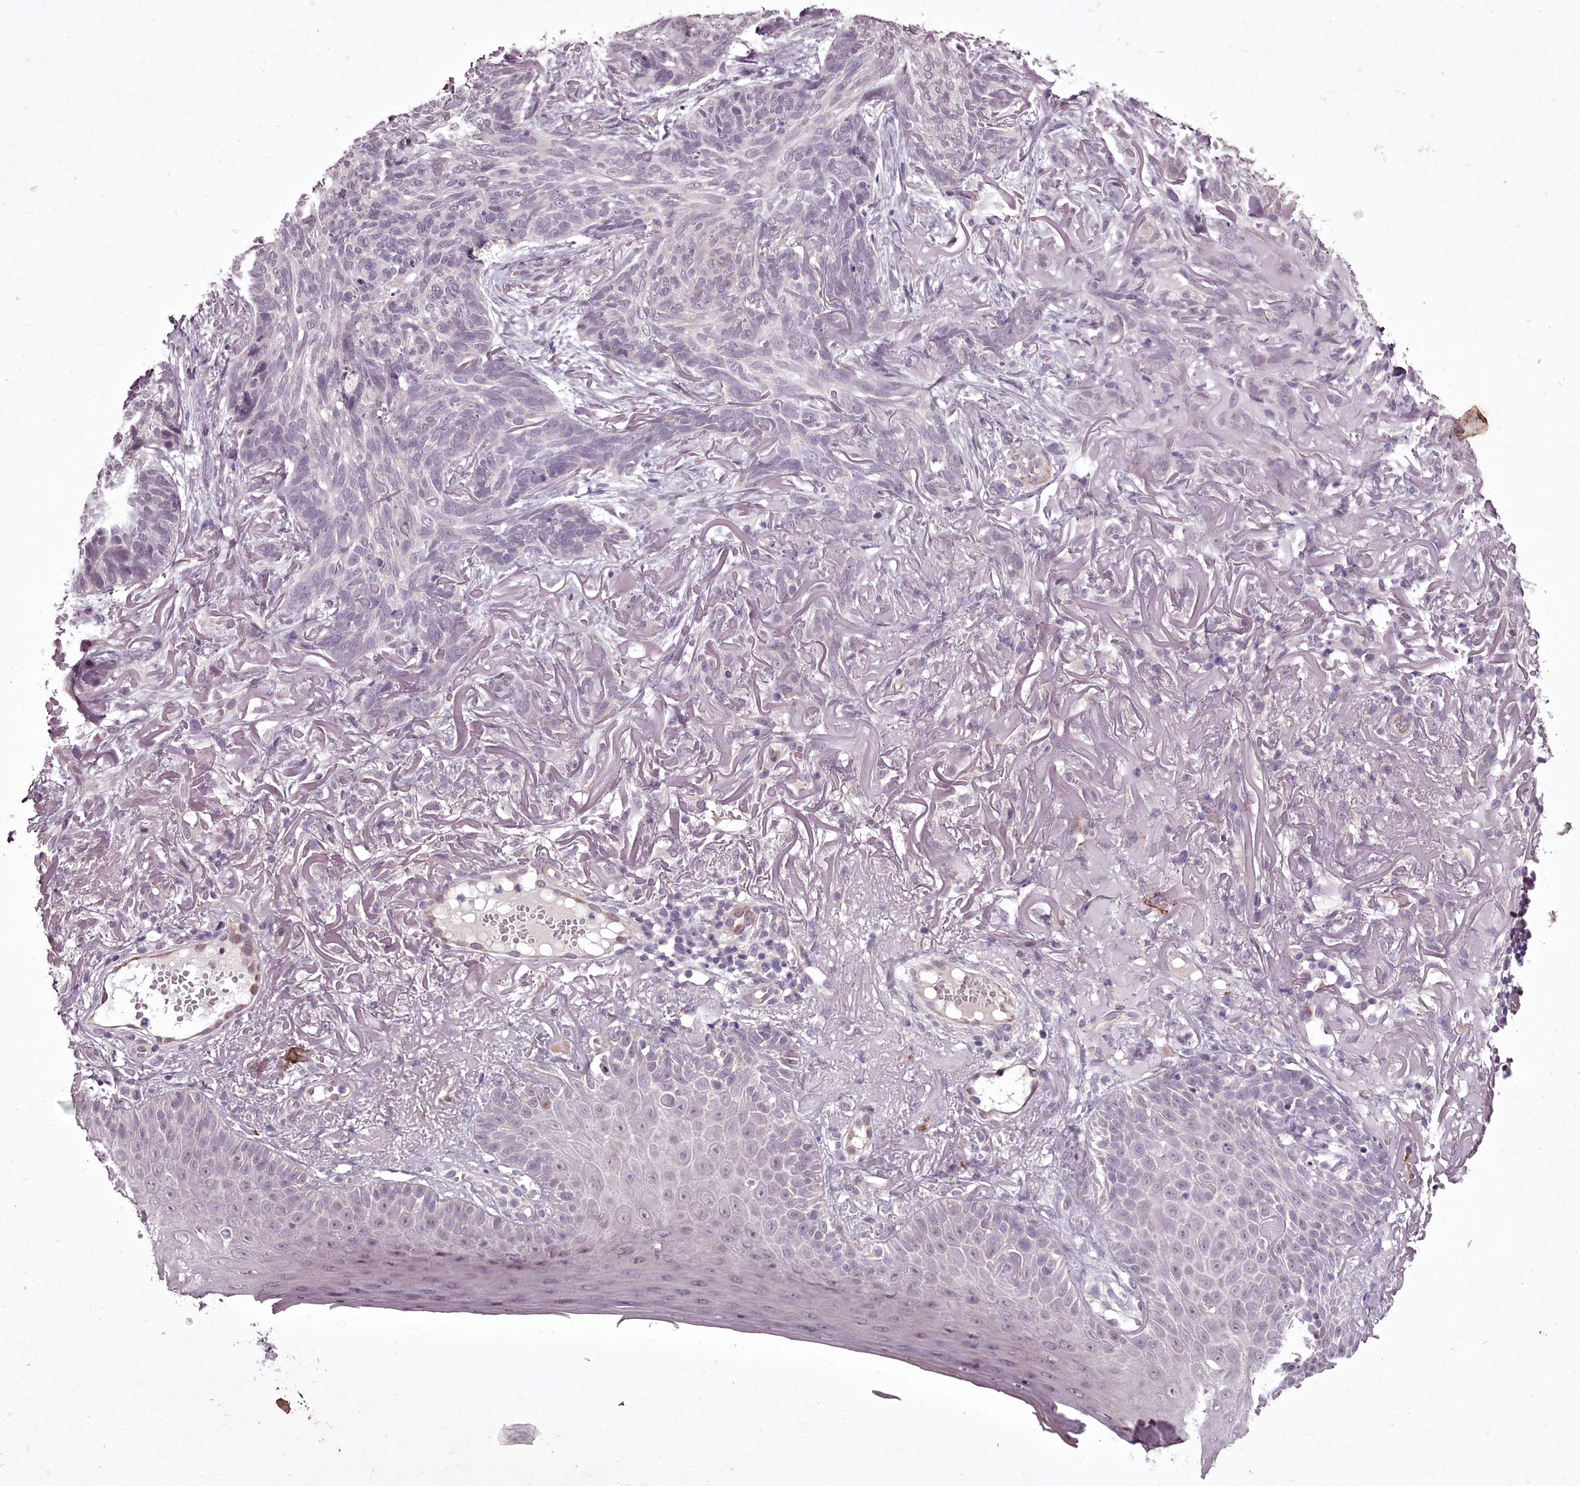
{"staining": {"intensity": "negative", "quantity": "none", "location": "none"}, "tissue": "skin cancer", "cell_type": "Tumor cells", "image_type": "cancer", "snomed": [{"axis": "morphology", "description": "Normal tissue, NOS"}, {"axis": "morphology", "description": "Basal cell carcinoma"}, {"axis": "topography", "description": "Skin"}], "caption": "An IHC histopathology image of skin basal cell carcinoma is shown. There is no staining in tumor cells of skin basal cell carcinoma. Brightfield microscopy of IHC stained with DAB (3,3'-diaminobenzidine) (brown) and hematoxylin (blue), captured at high magnification.", "gene": "C1orf56", "patient": {"sex": "male", "age": 66}}